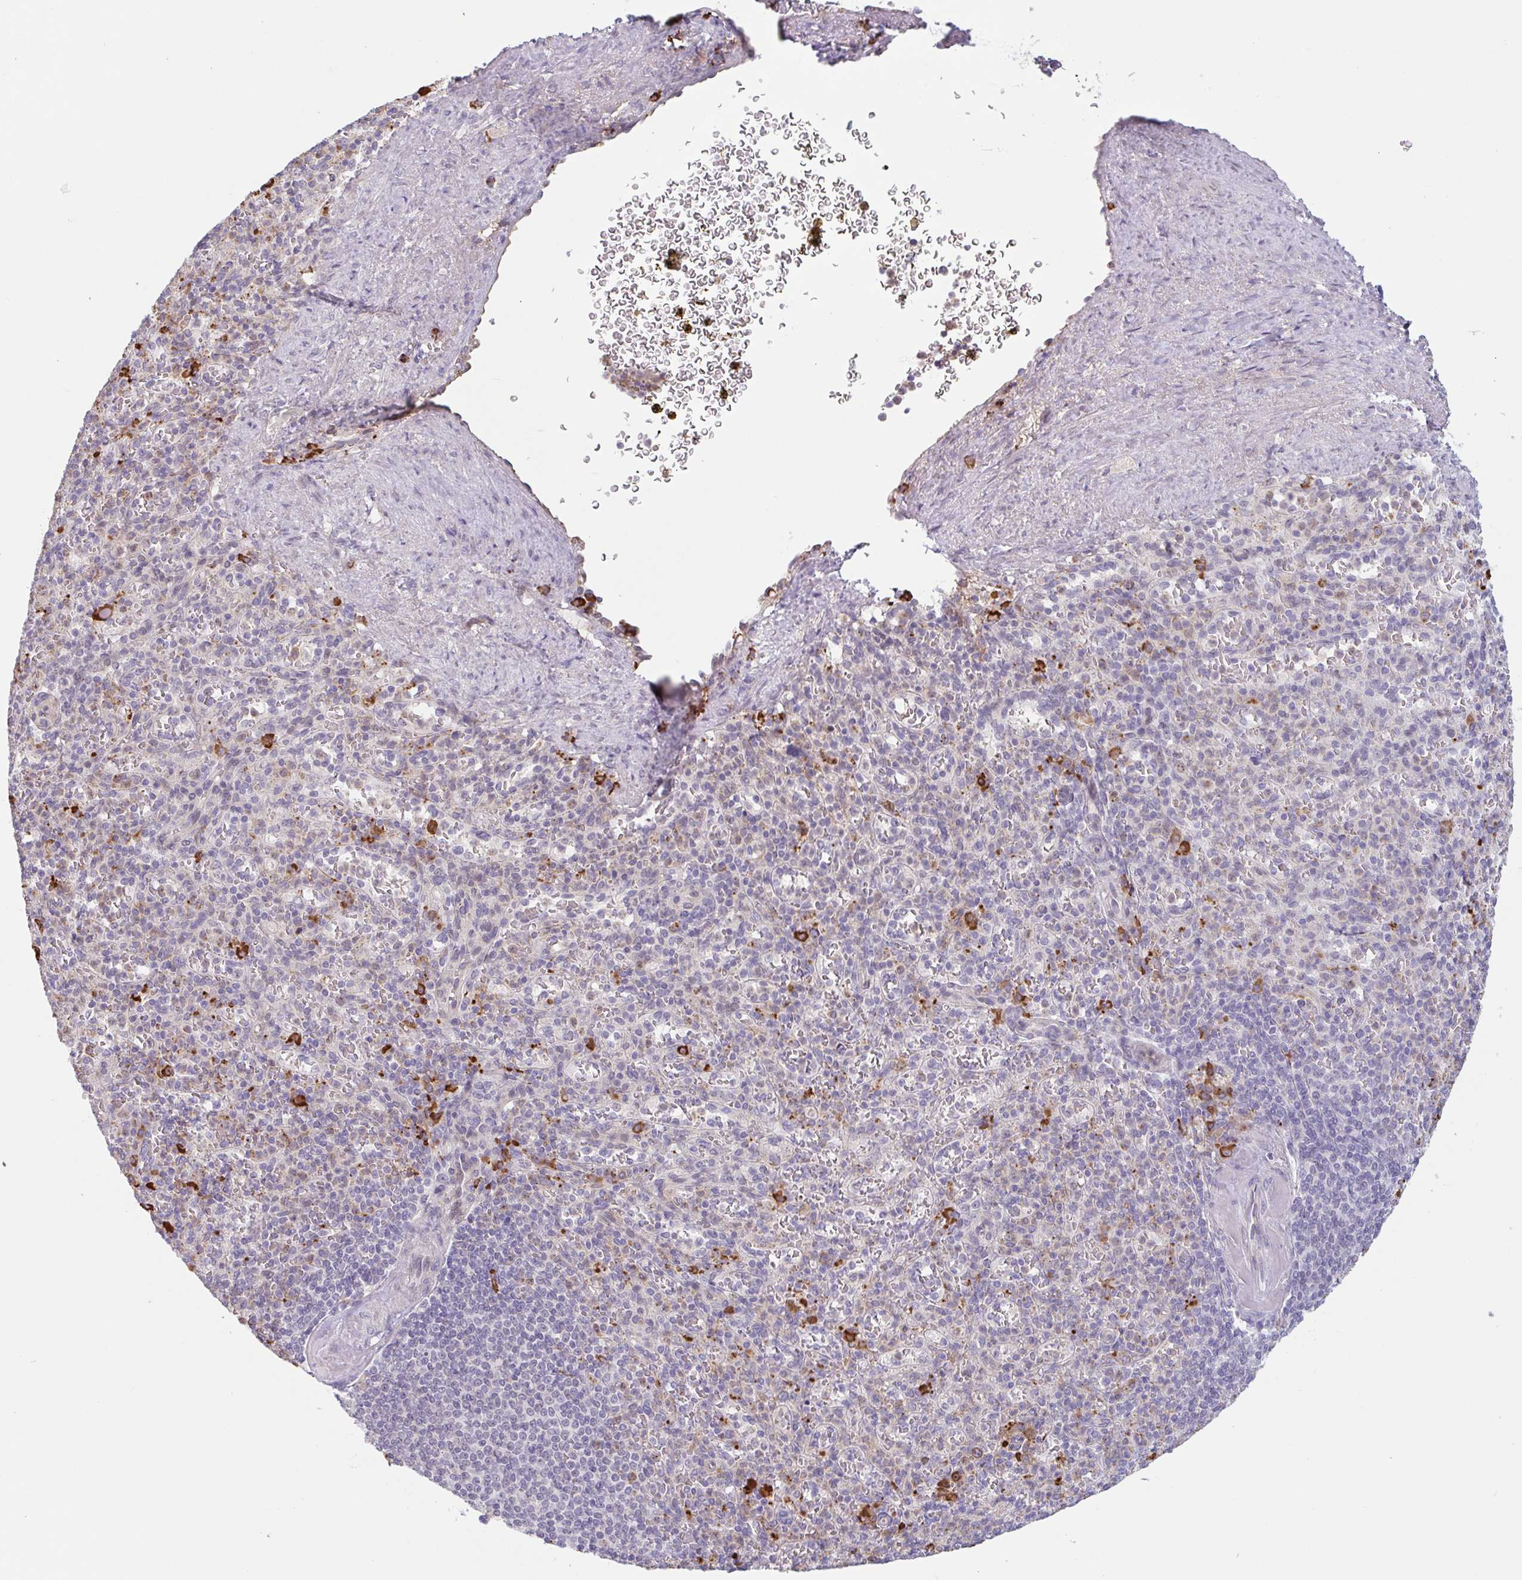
{"staining": {"intensity": "strong", "quantity": "<25%", "location": "cytoplasmic/membranous"}, "tissue": "spleen", "cell_type": "Cells in red pulp", "image_type": "normal", "snomed": [{"axis": "morphology", "description": "Normal tissue, NOS"}, {"axis": "topography", "description": "Spleen"}], "caption": "This image shows immunohistochemistry (IHC) staining of unremarkable spleen, with medium strong cytoplasmic/membranous staining in about <25% of cells in red pulp.", "gene": "TAF1D", "patient": {"sex": "female", "age": 74}}